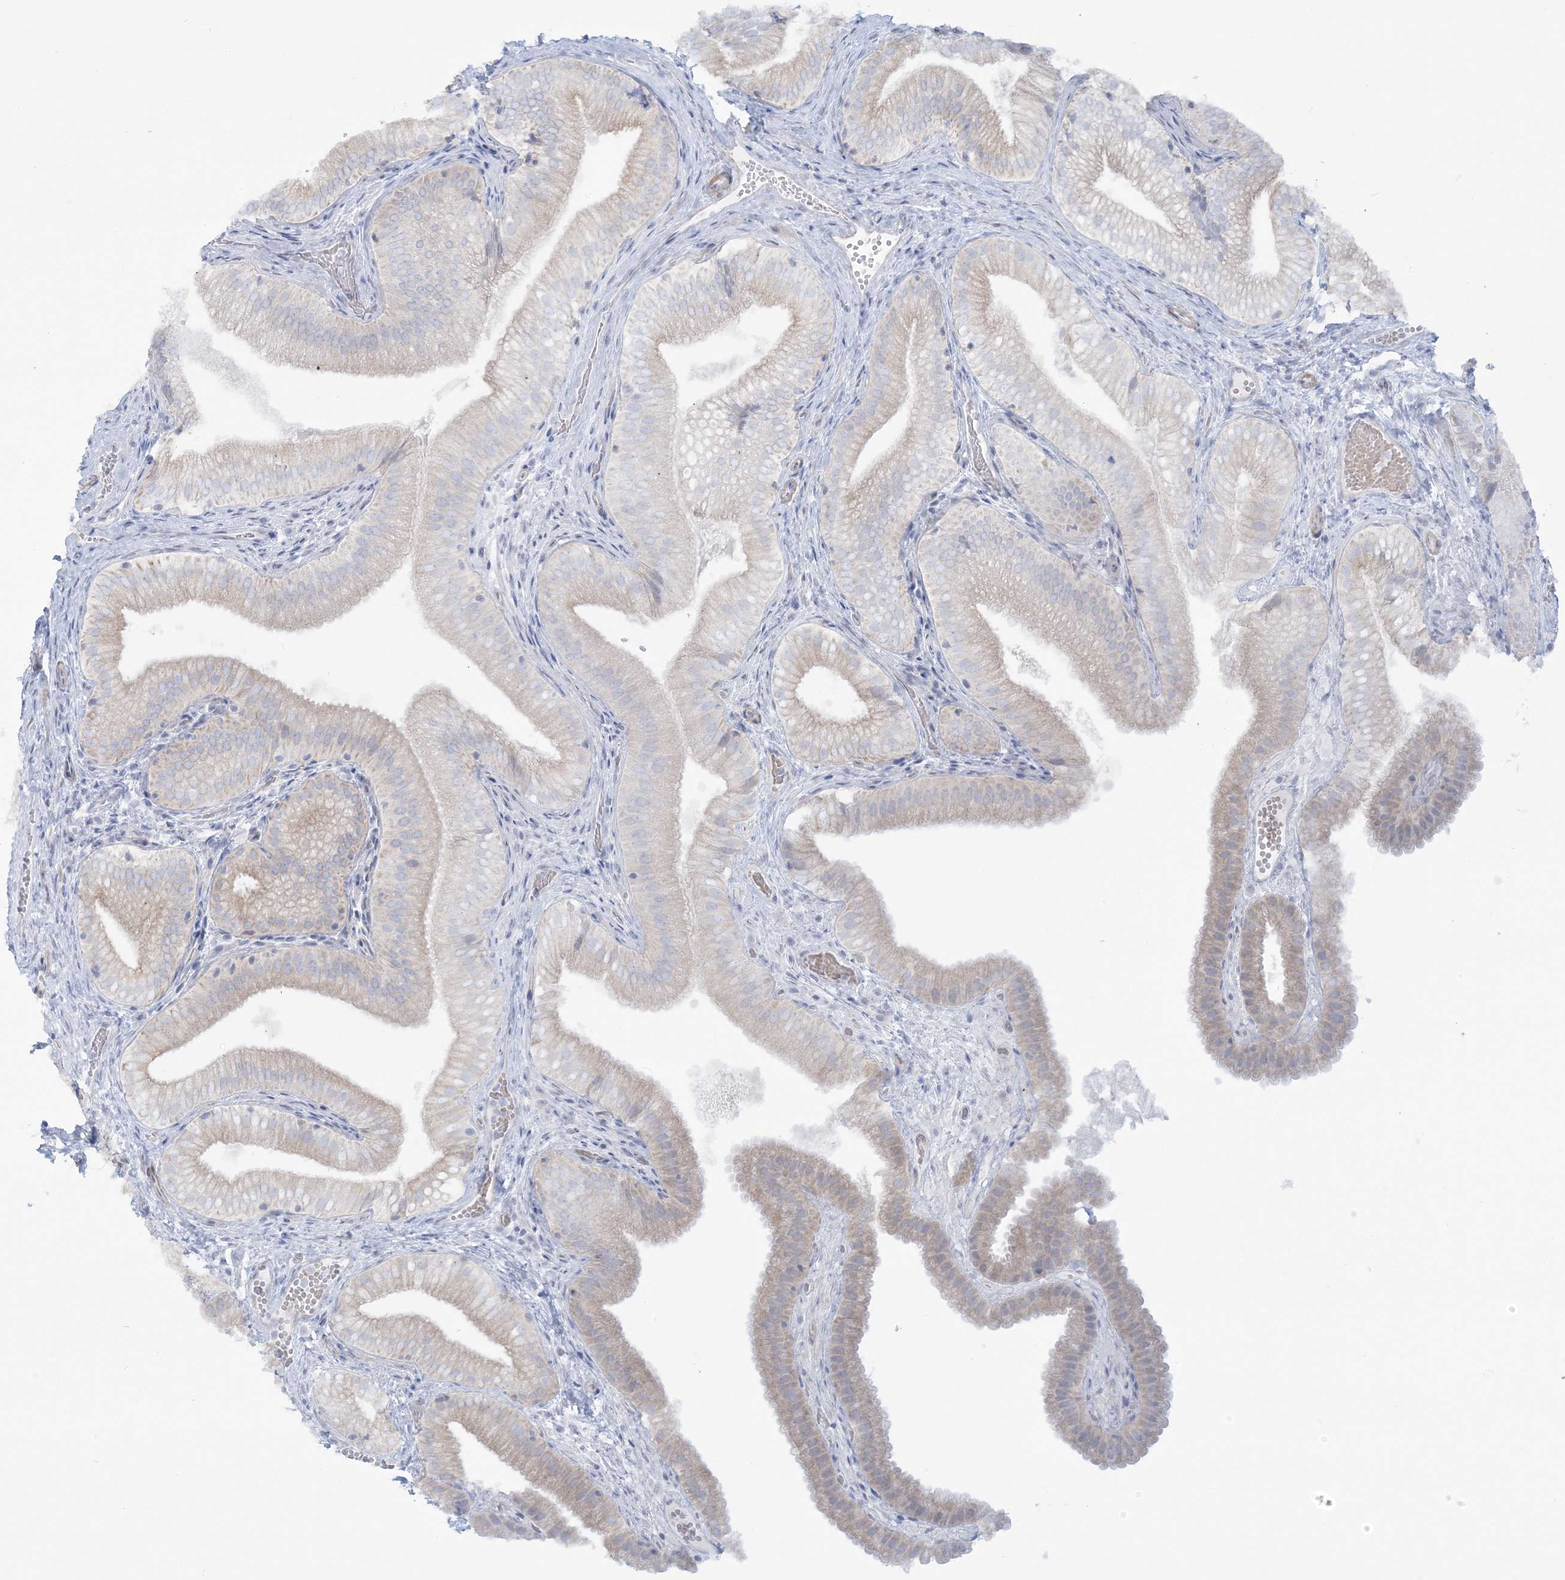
{"staining": {"intensity": "weak", "quantity": "25%-75%", "location": "cytoplasmic/membranous"}, "tissue": "gallbladder", "cell_type": "Glandular cells", "image_type": "normal", "snomed": [{"axis": "morphology", "description": "Normal tissue, NOS"}, {"axis": "topography", "description": "Gallbladder"}], "caption": "Protein expression analysis of unremarkable human gallbladder reveals weak cytoplasmic/membranous expression in approximately 25%-75% of glandular cells. (DAB = brown stain, brightfield microscopy at high magnification).", "gene": "AGXT", "patient": {"sex": "female", "age": 30}}